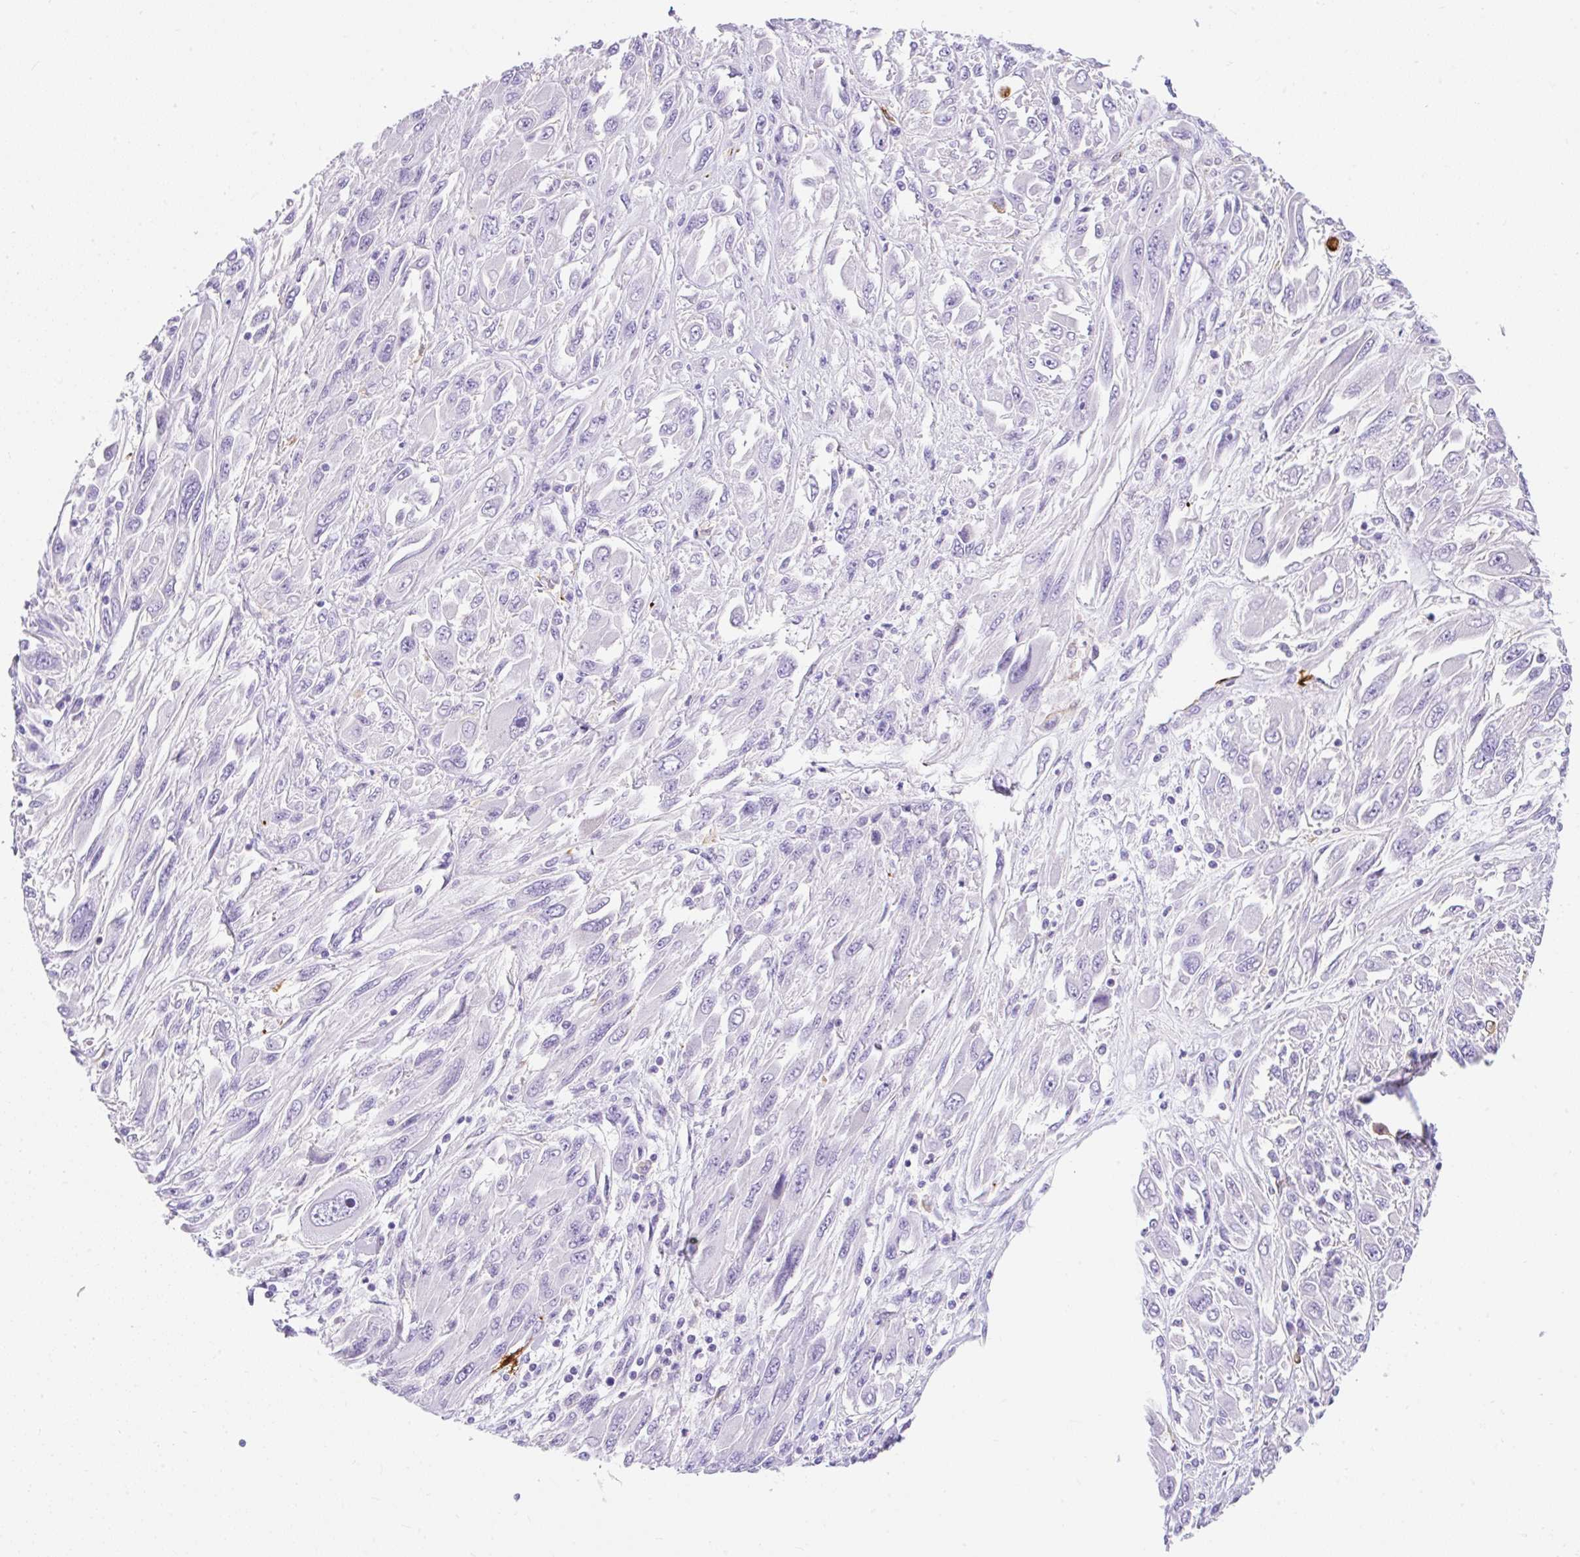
{"staining": {"intensity": "negative", "quantity": "none", "location": "none"}, "tissue": "melanoma", "cell_type": "Tumor cells", "image_type": "cancer", "snomed": [{"axis": "morphology", "description": "Malignant melanoma, NOS"}, {"axis": "topography", "description": "Skin"}], "caption": "A histopathology image of malignant melanoma stained for a protein shows no brown staining in tumor cells.", "gene": "APOC4-APOC2", "patient": {"sex": "female", "age": 91}}